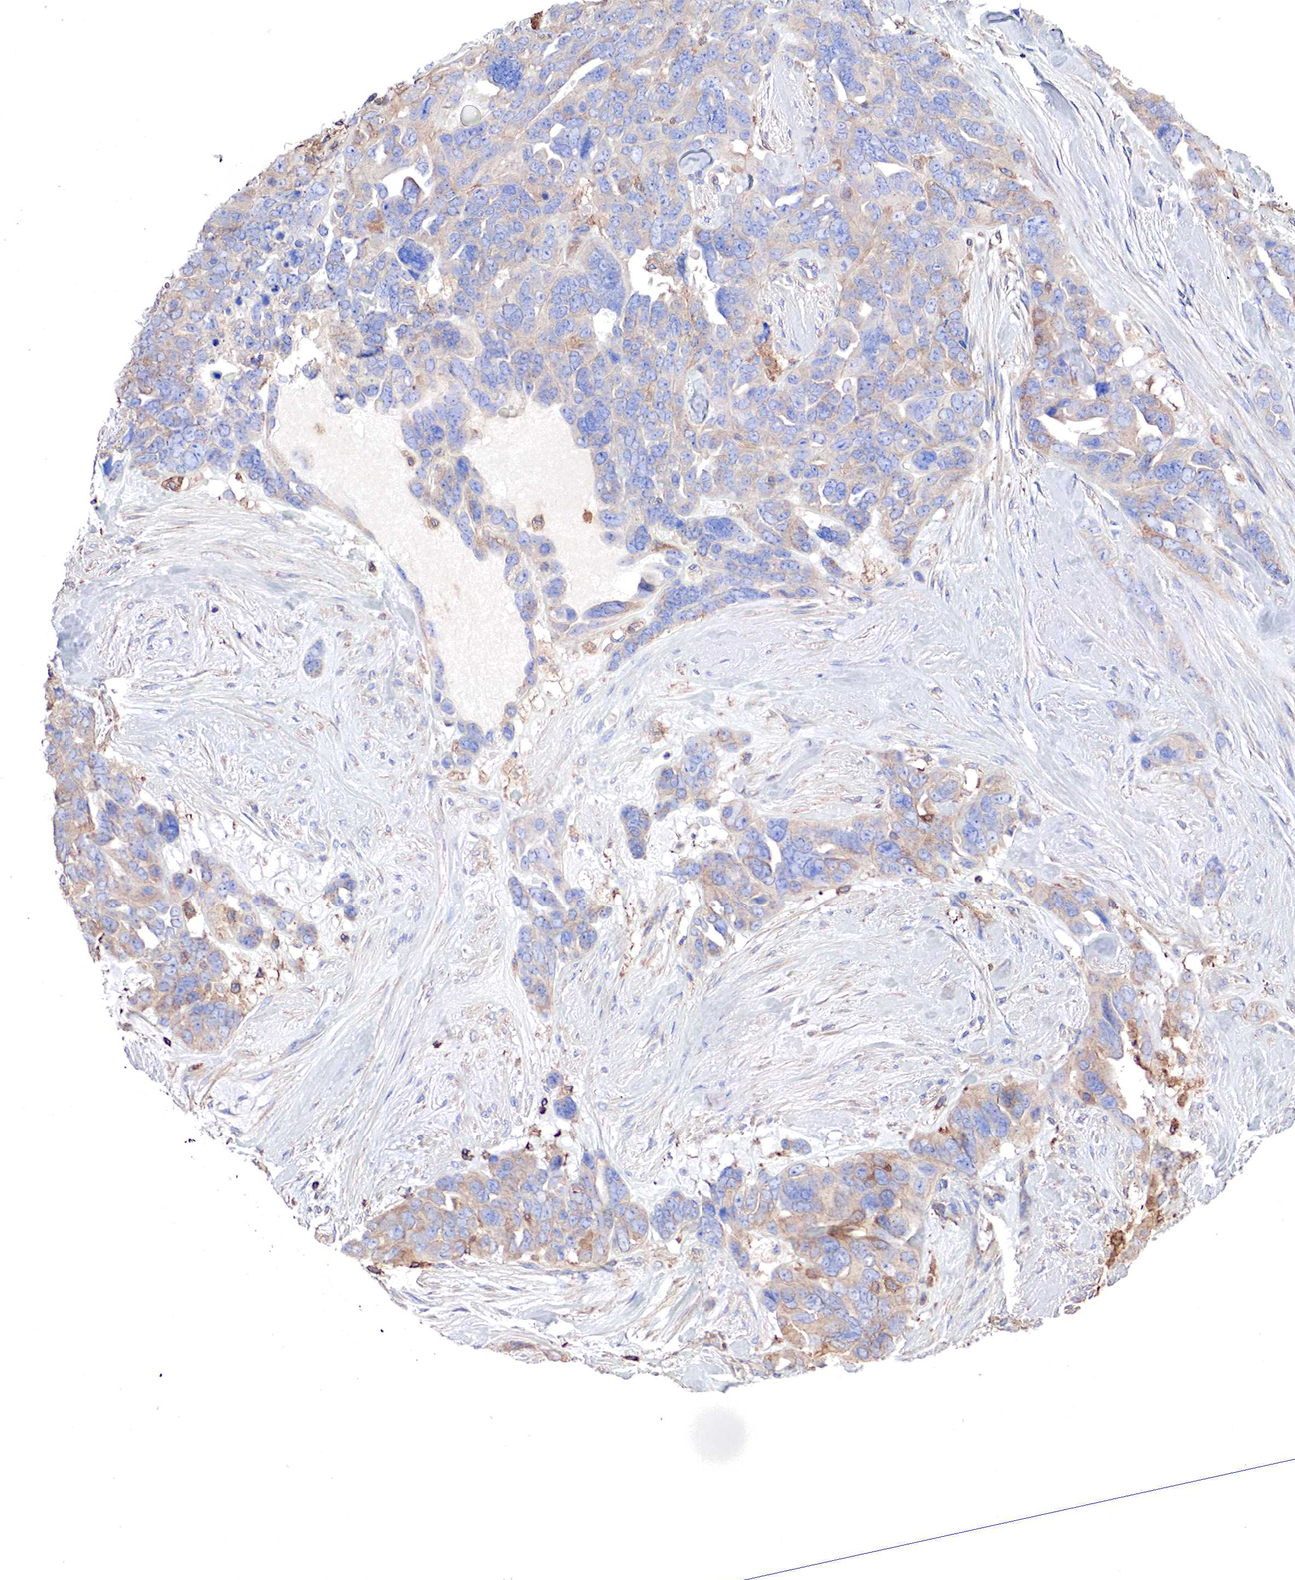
{"staining": {"intensity": "weak", "quantity": "25%-75%", "location": "cytoplasmic/membranous"}, "tissue": "ovarian cancer", "cell_type": "Tumor cells", "image_type": "cancer", "snomed": [{"axis": "morphology", "description": "Cystadenocarcinoma, serous, NOS"}, {"axis": "topography", "description": "Ovary"}], "caption": "Immunohistochemistry (IHC) image of neoplastic tissue: human serous cystadenocarcinoma (ovarian) stained using immunohistochemistry (IHC) displays low levels of weak protein expression localized specifically in the cytoplasmic/membranous of tumor cells, appearing as a cytoplasmic/membranous brown color.", "gene": "G6PD", "patient": {"sex": "female", "age": 63}}